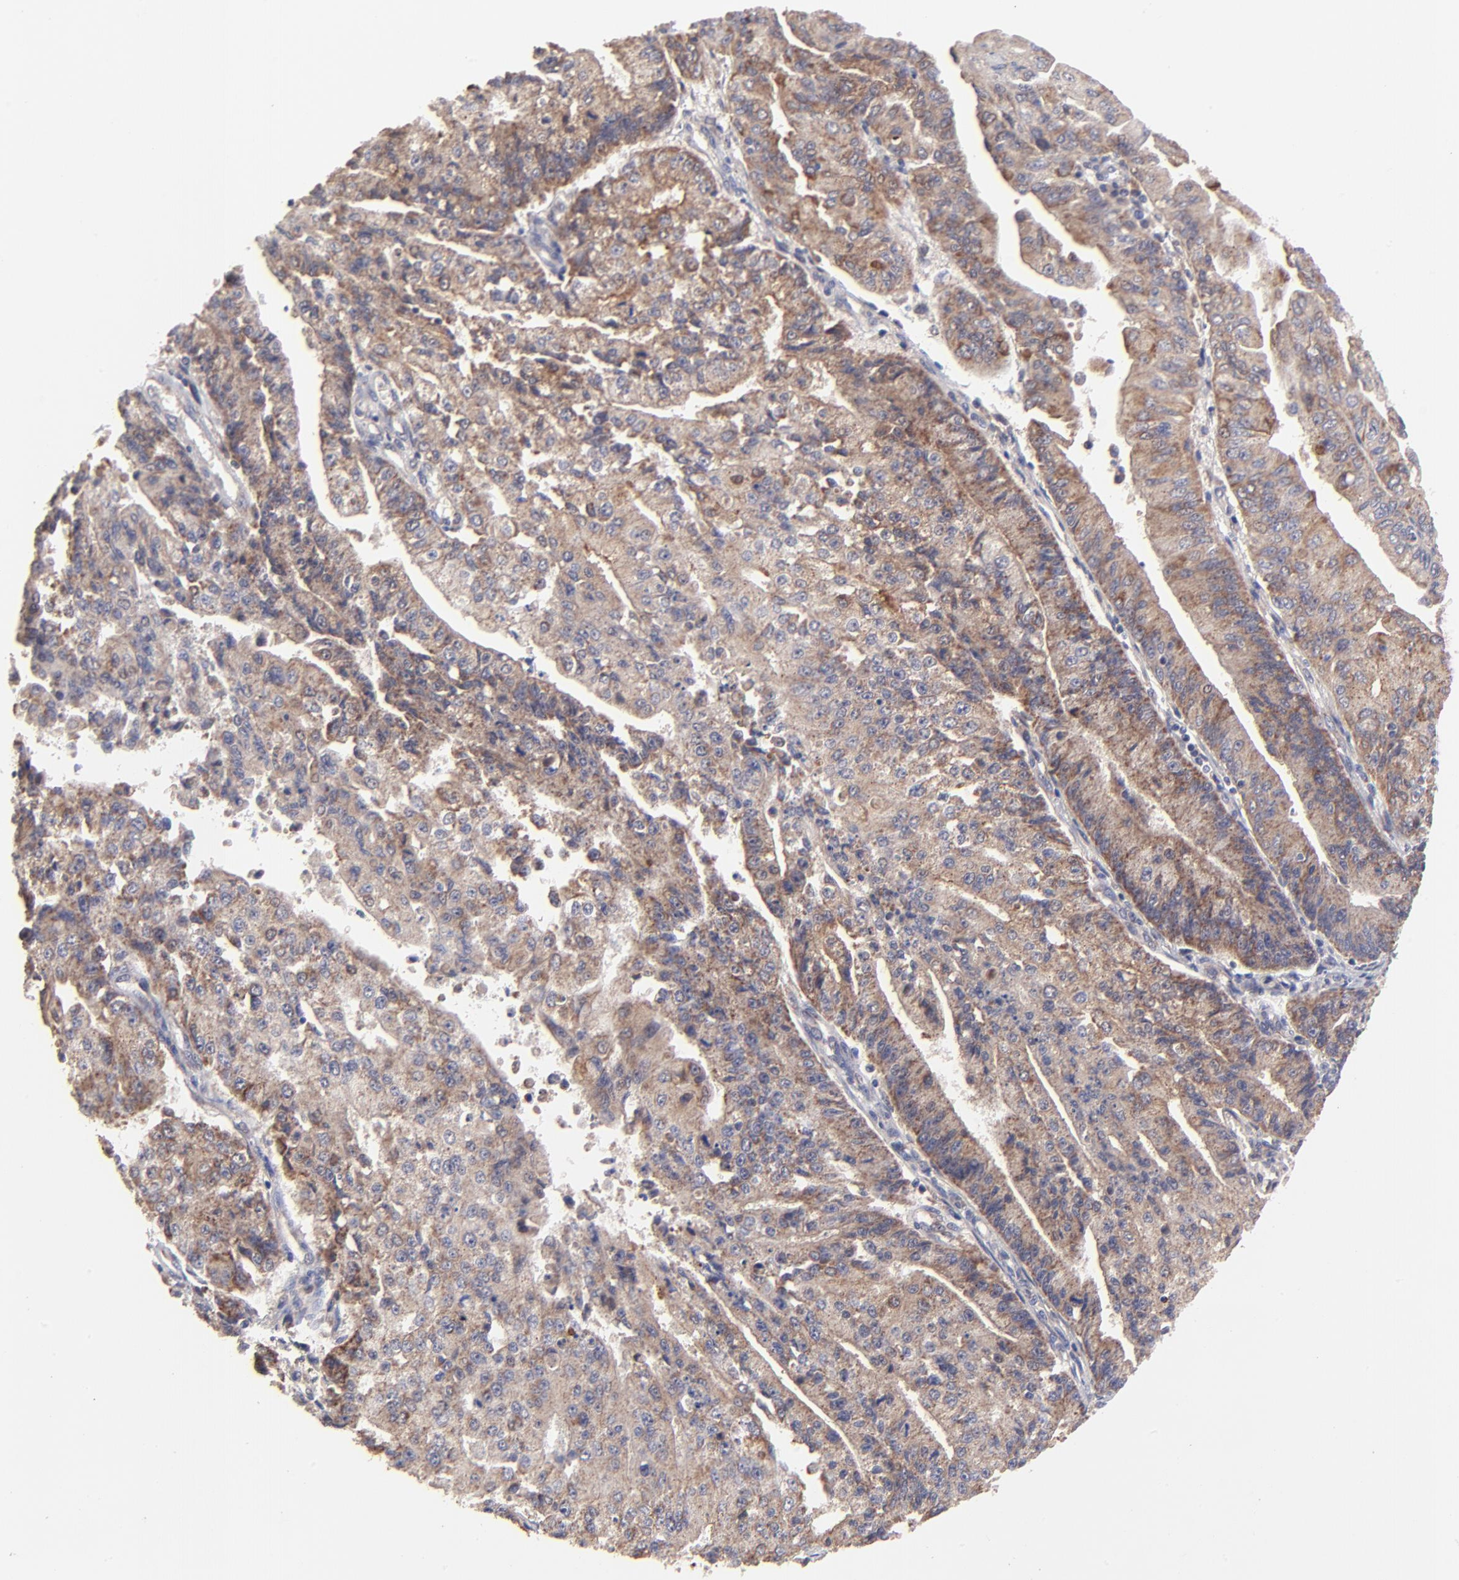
{"staining": {"intensity": "moderate", "quantity": ">75%", "location": "cytoplasmic/membranous"}, "tissue": "endometrial cancer", "cell_type": "Tumor cells", "image_type": "cancer", "snomed": [{"axis": "morphology", "description": "Adenocarcinoma, NOS"}, {"axis": "topography", "description": "Endometrium"}], "caption": "Protein staining of endometrial adenocarcinoma tissue displays moderate cytoplasmic/membranous expression in about >75% of tumor cells.", "gene": "BAIAP2L2", "patient": {"sex": "female", "age": 75}}